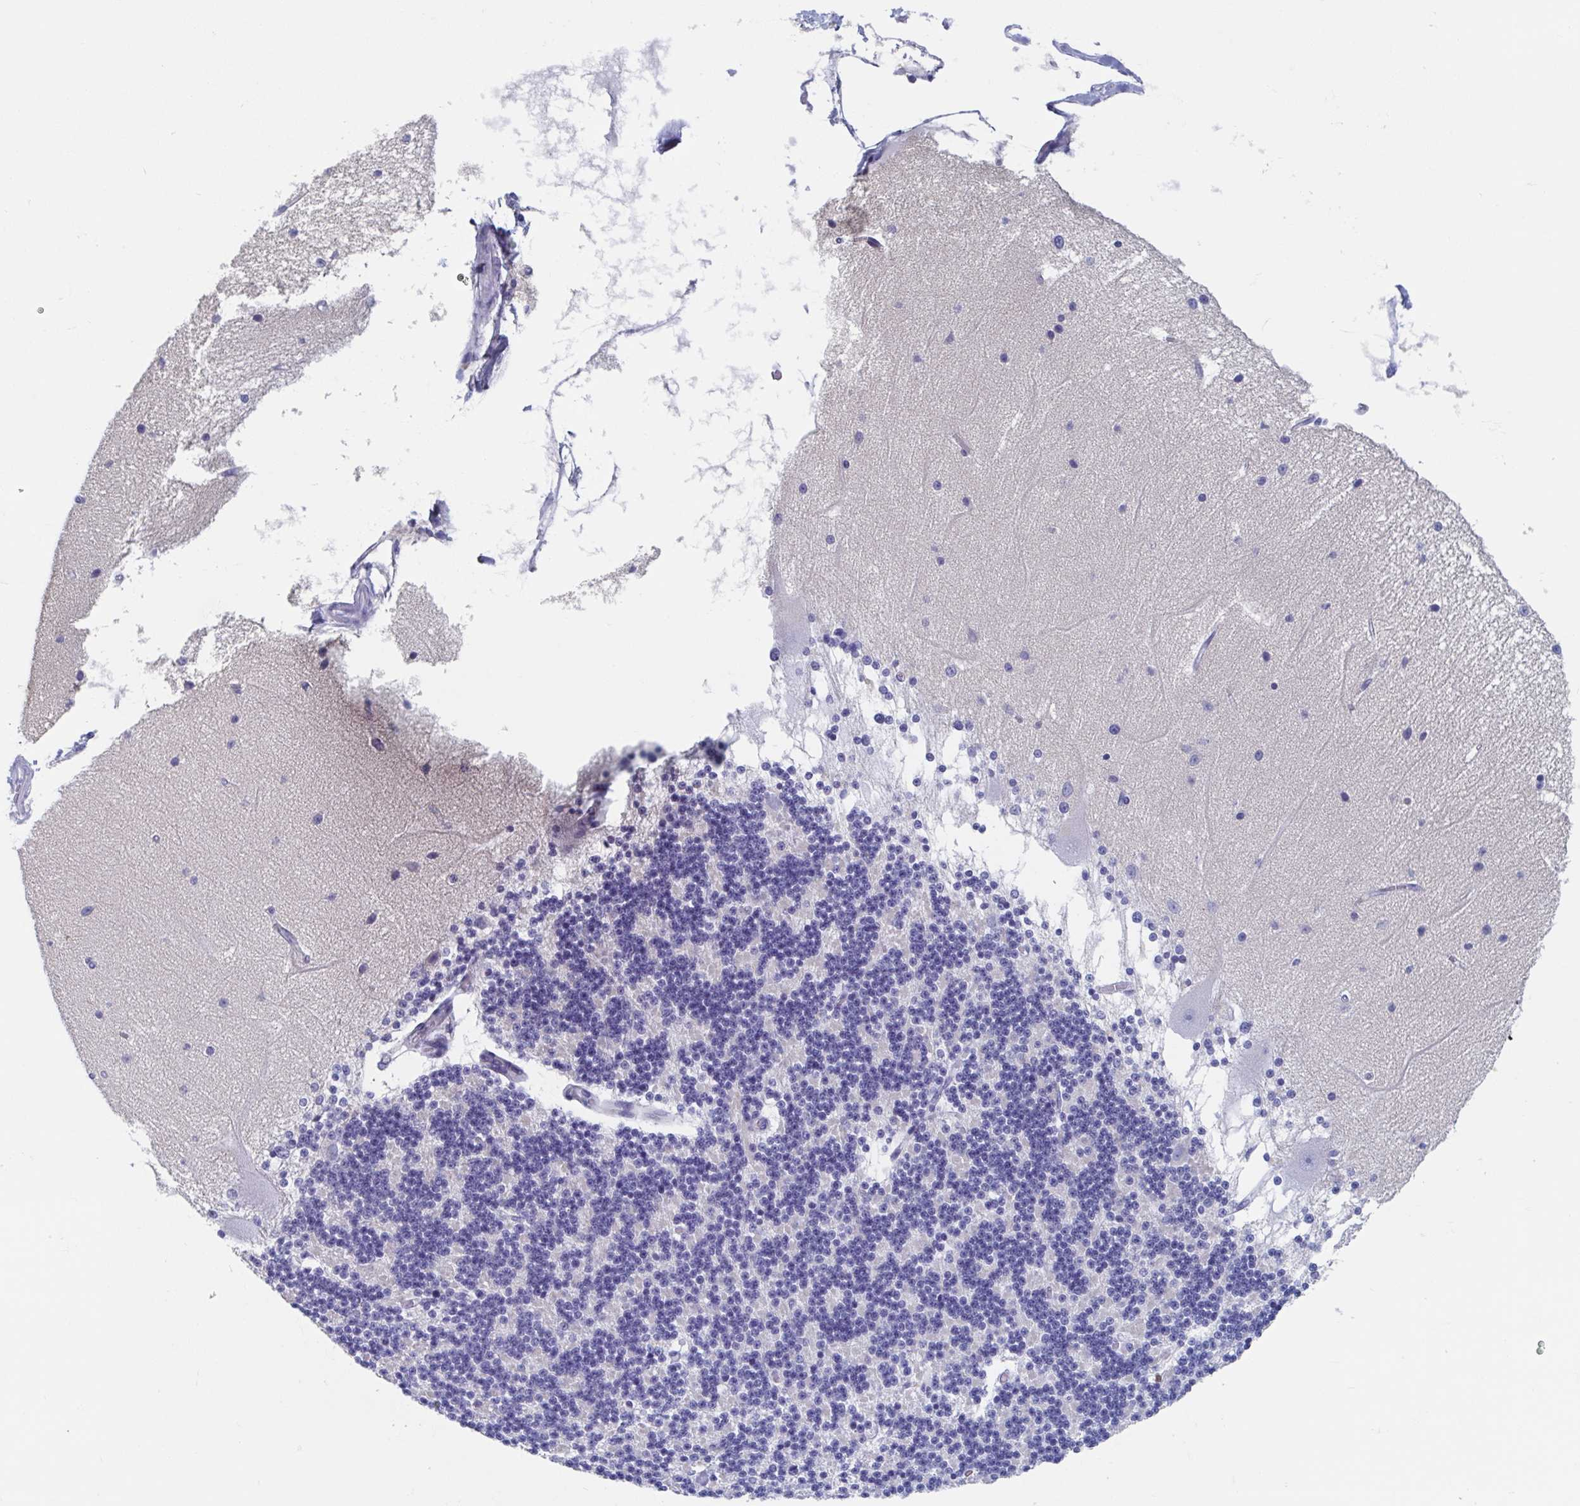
{"staining": {"intensity": "negative", "quantity": "none", "location": "none"}, "tissue": "cerebellum", "cell_type": "Cells in granular layer", "image_type": "normal", "snomed": [{"axis": "morphology", "description": "Normal tissue, NOS"}, {"axis": "topography", "description": "Cerebellum"}], "caption": "Immunohistochemistry (IHC) image of unremarkable cerebellum: cerebellum stained with DAB reveals no significant protein expression in cells in granular layer.", "gene": "SHCBP1L", "patient": {"sex": "female", "age": 54}}